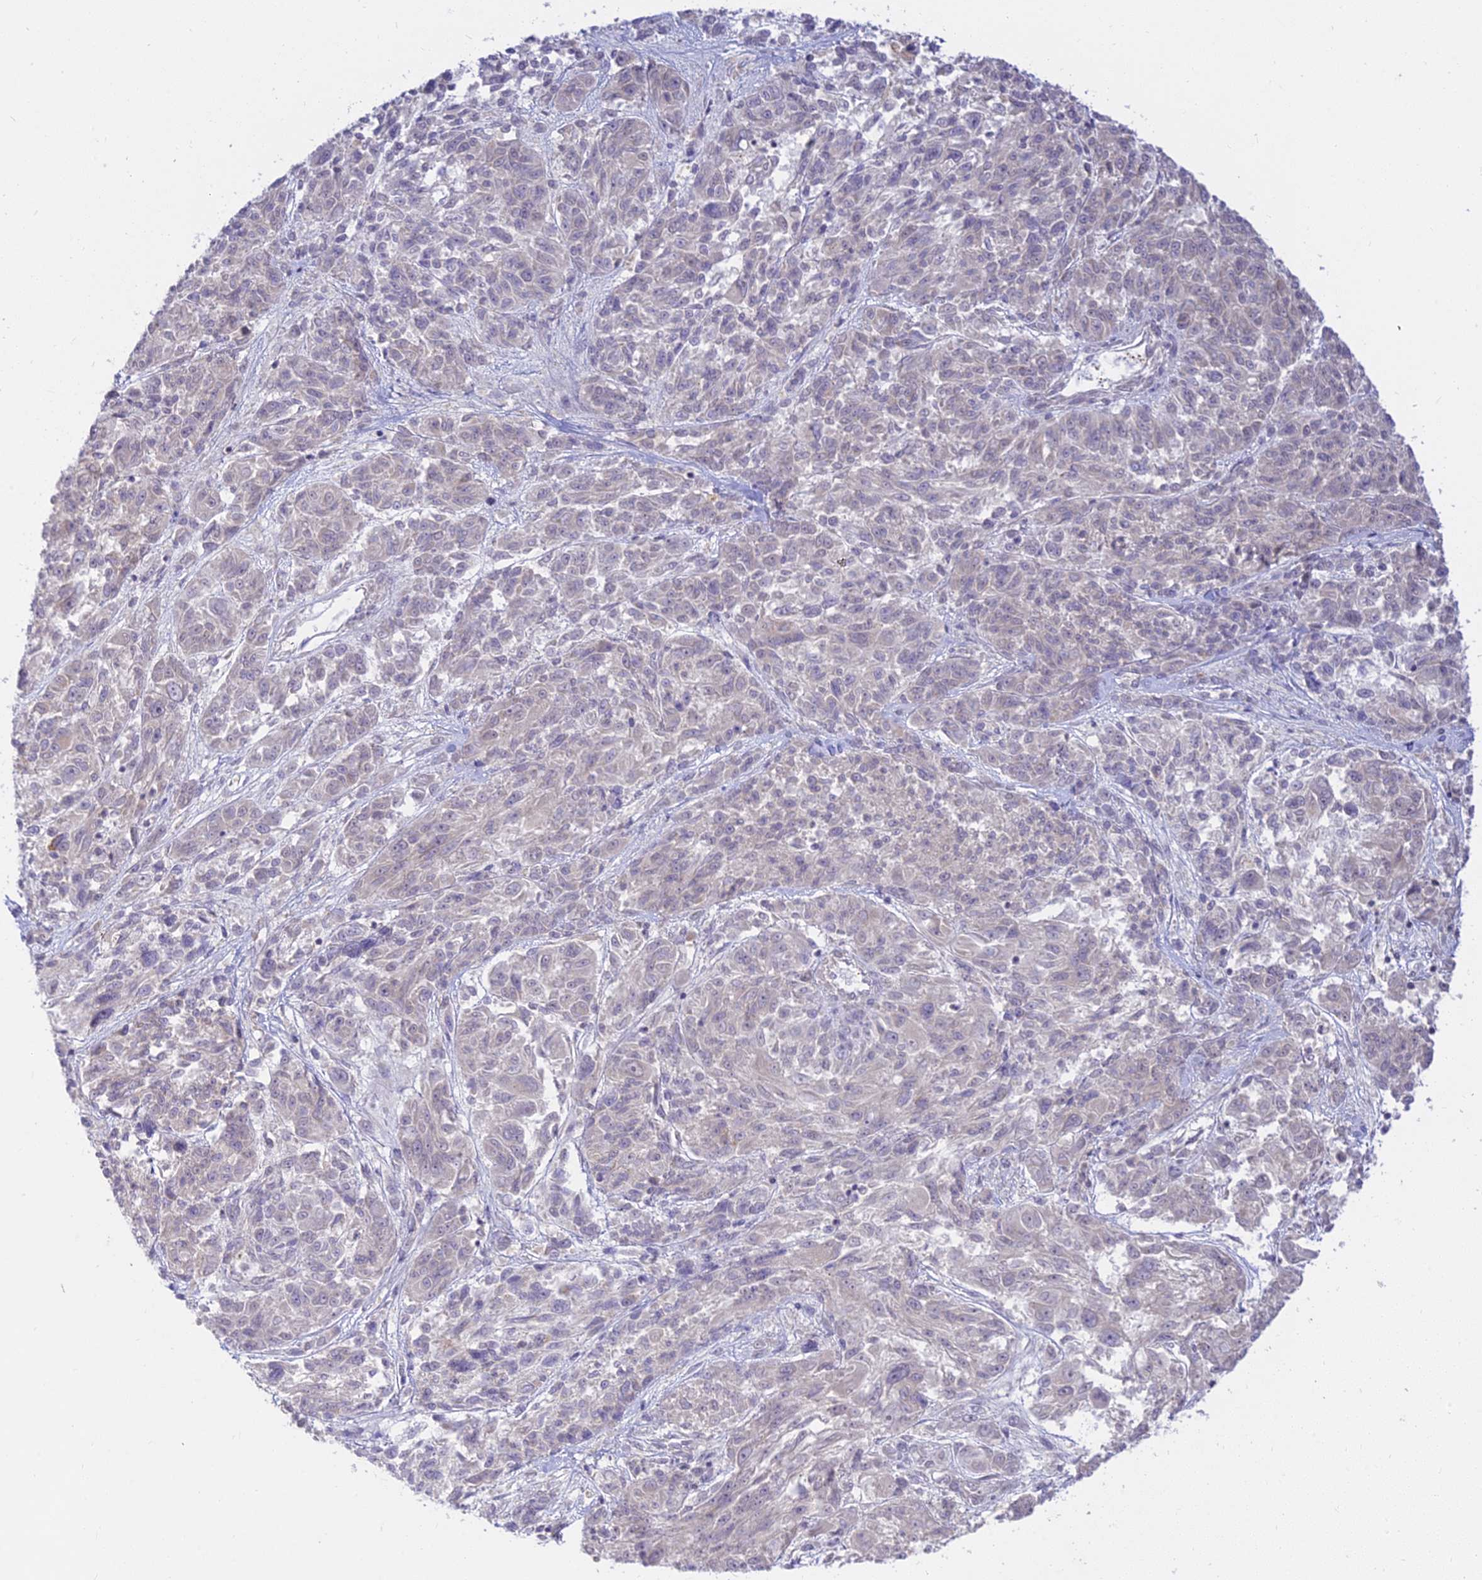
{"staining": {"intensity": "negative", "quantity": "none", "location": "none"}, "tissue": "melanoma", "cell_type": "Tumor cells", "image_type": "cancer", "snomed": [{"axis": "morphology", "description": "Malignant melanoma, NOS"}, {"axis": "topography", "description": "Skin"}], "caption": "This is a histopathology image of immunohistochemistry (IHC) staining of melanoma, which shows no positivity in tumor cells.", "gene": "TMEM40", "patient": {"sex": "male", "age": 53}}